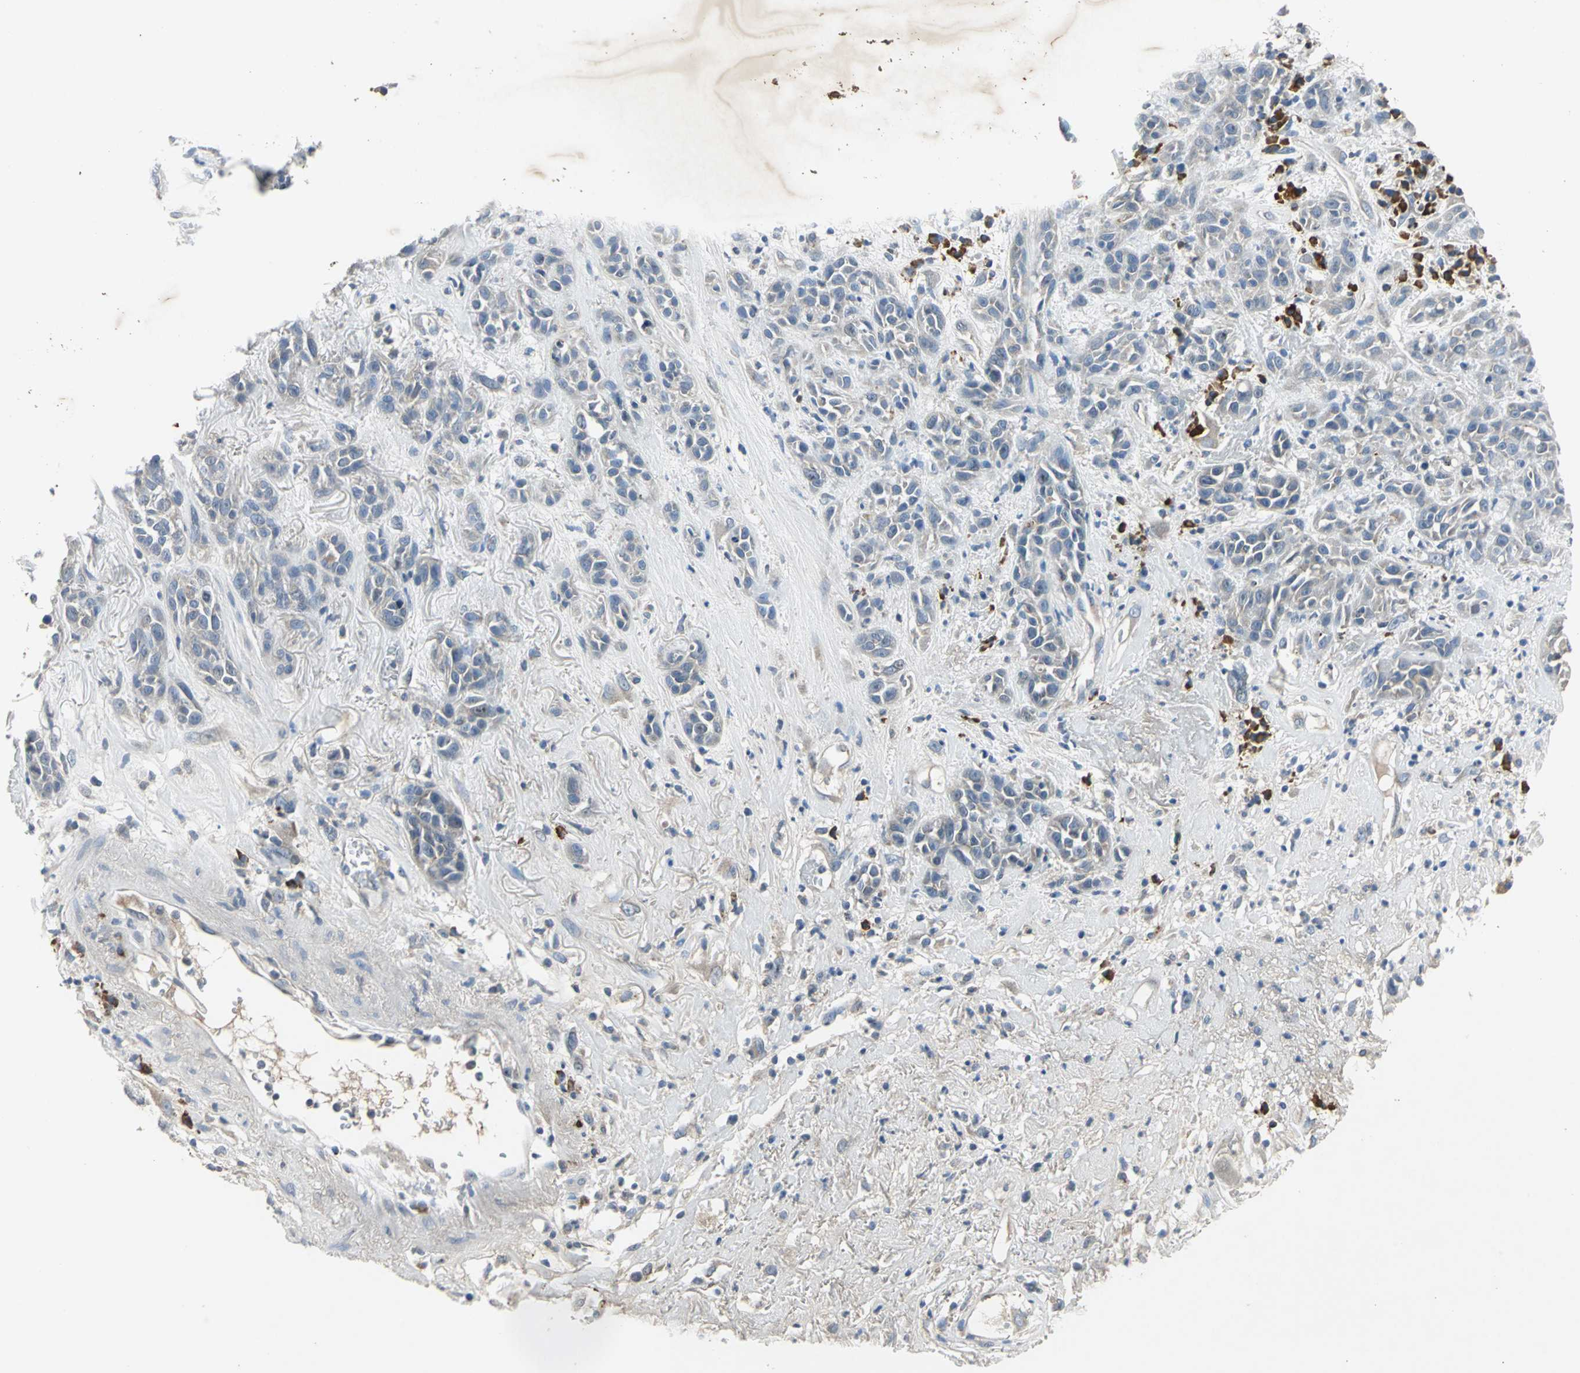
{"staining": {"intensity": "weak", "quantity": "<25%", "location": "cytoplasmic/membranous"}, "tissue": "head and neck cancer", "cell_type": "Tumor cells", "image_type": "cancer", "snomed": [{"axis": "morphology", "description": "Squamous cell carcinoma, NOS"}, {"axis": "topography", "description": "Head-Neck"}], "caption": "Head and neck cancer (squamous cell carcinoma) was stained to show a protein in brown. There is no significant expression in tumor cells.", "gene": "SLC2A13", "patient": {"sex": "male", "age": 62}}